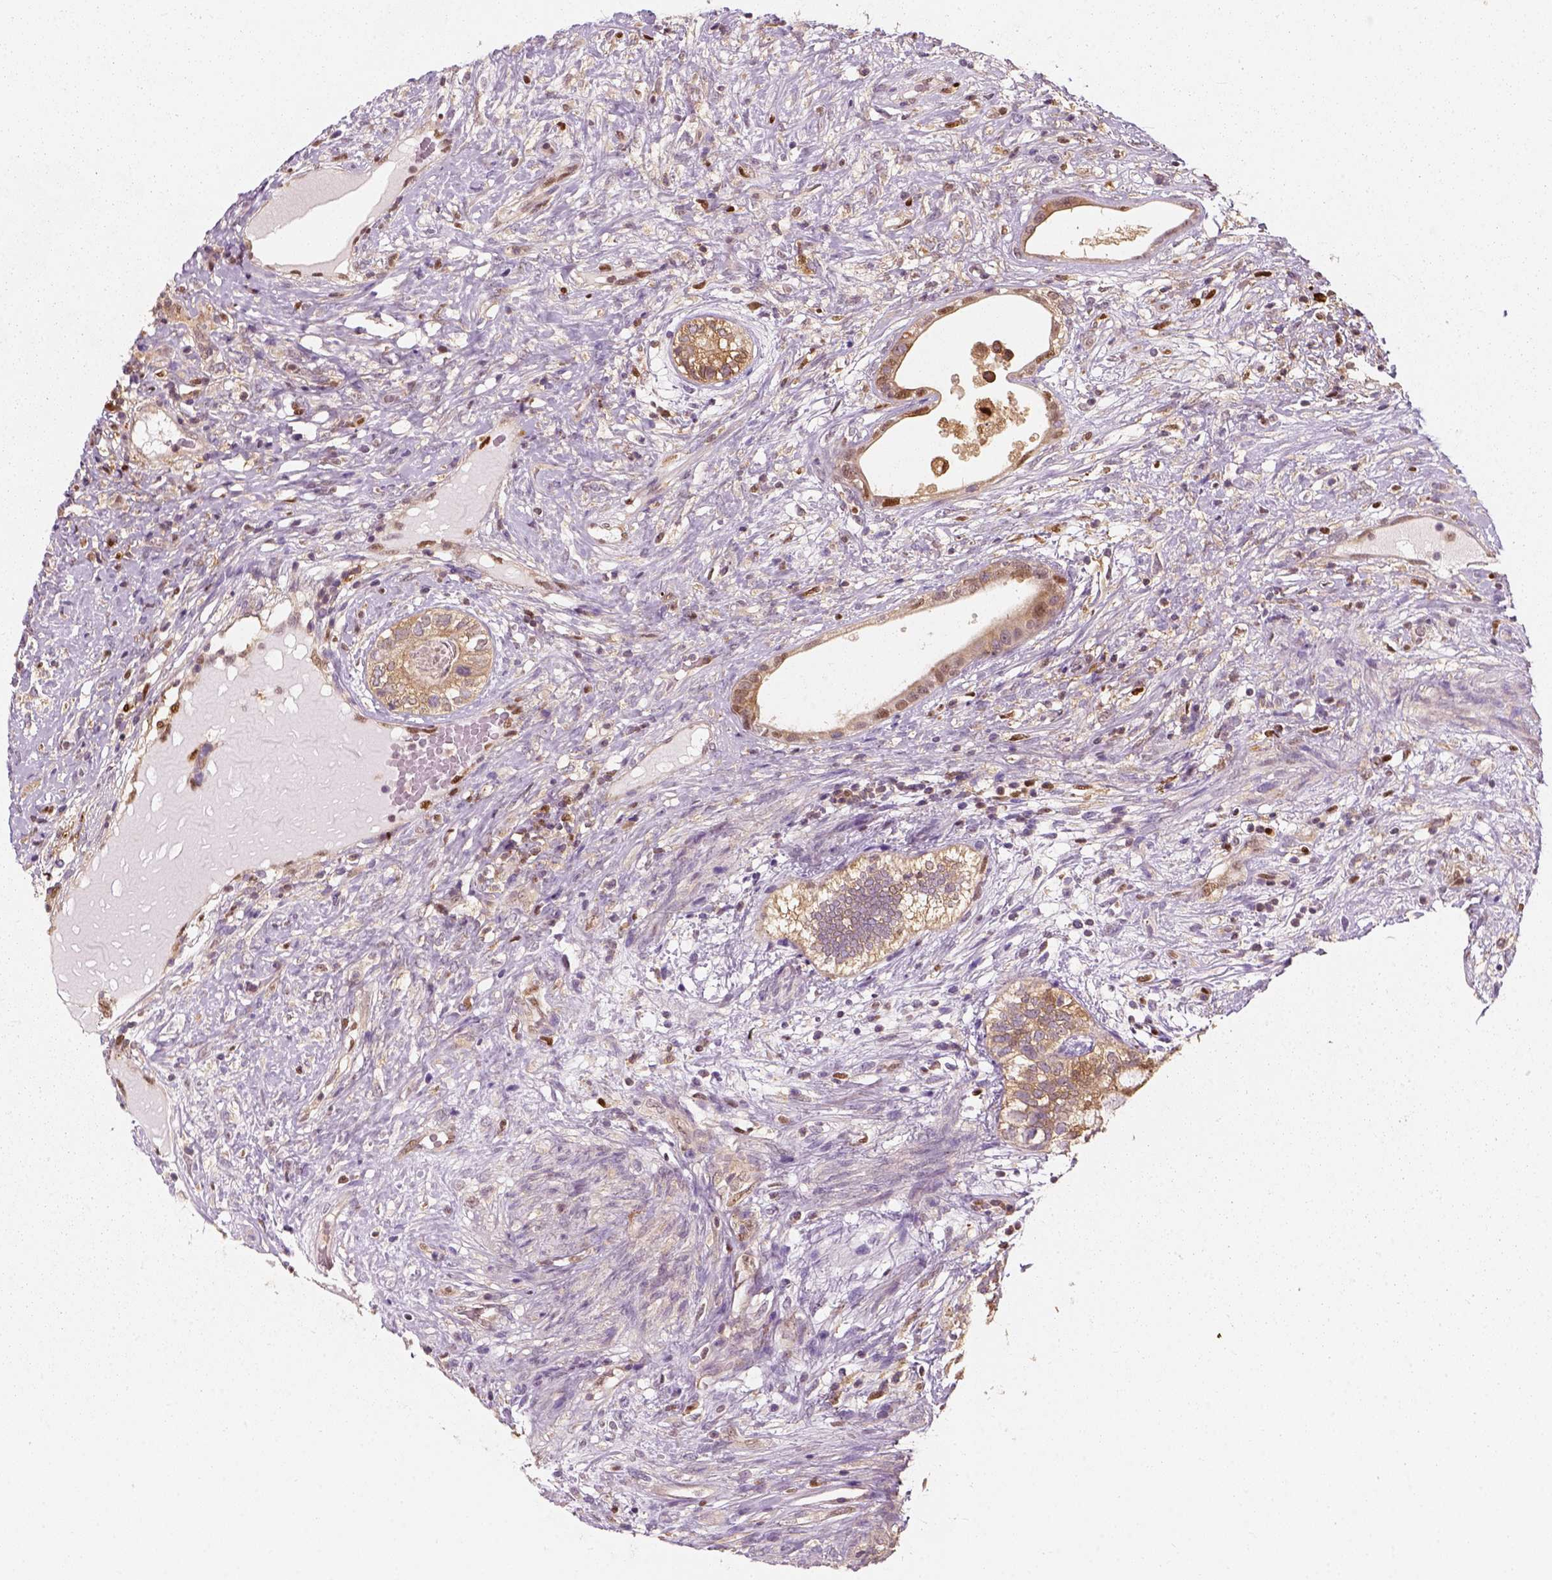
{"staining": {"intensity": "weak", "quantity": "25%-75%", "location": "cytoplasmic/membranous"}, "tissue": "testis cancer", "cell_type": "Tumor cells", "image_type": "cancer", "snomed": [{"axis": "morphology", "description": "Seminoma, NOS"}, {"axis": "morphology", "description": "Carcinoma, Embryonal, NOS"}, {"axis": "topography", "description": "Testis"}], "caption": "Testis cancer stained with a protein marker displays weak staining in tumor cells.", "gene": "SQSTM1", "patient": {"sex": "male", "age": 41}}